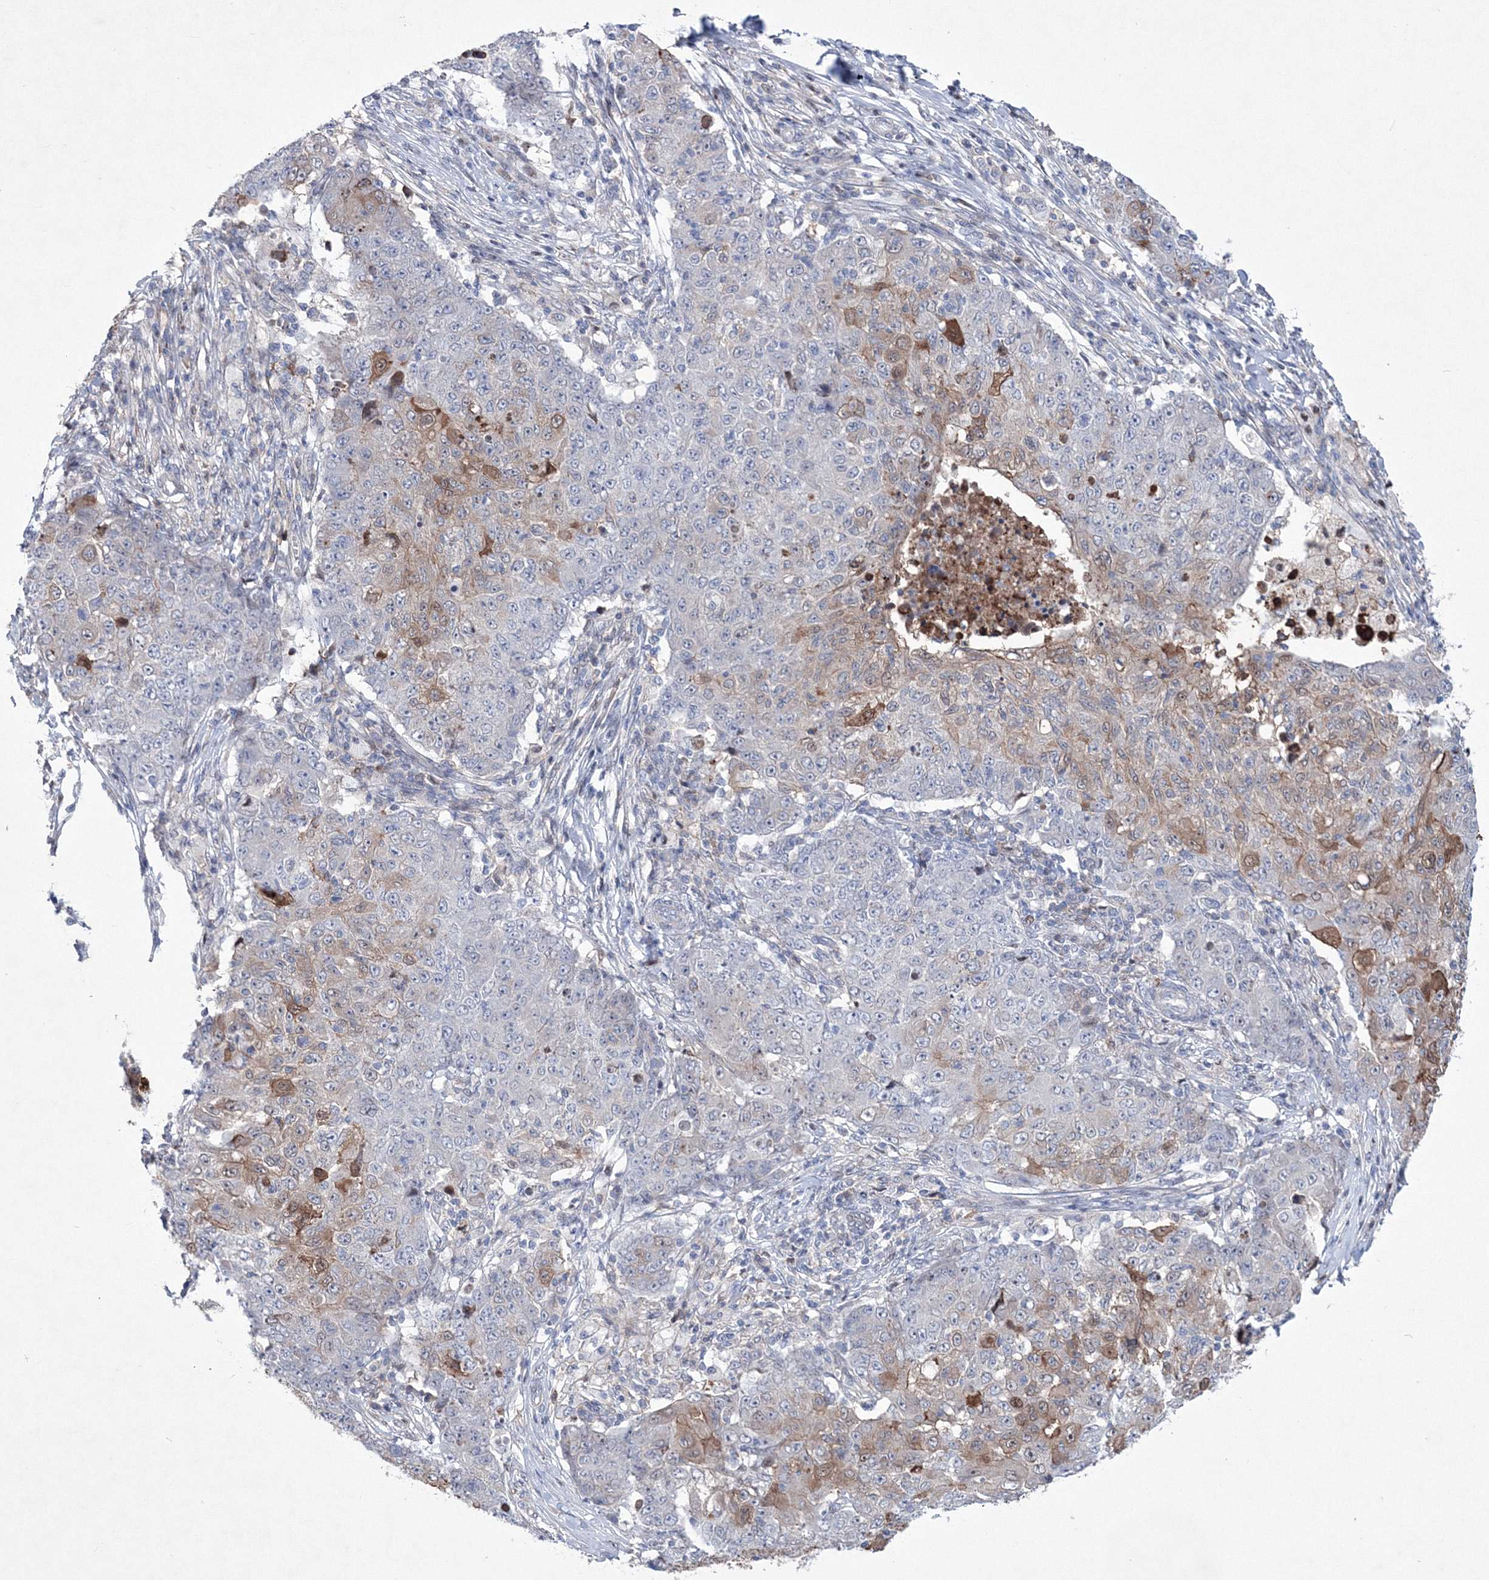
{"staining": {"intensity": "moderate", "quantity": "<25%", "location": "cytoplasmic/membranous"}, "tissue": "ovarian cancer", "cell_type": "Tumor cells", "image_type": "cancer", "snomed": [{"axis": "morphology", "description": "Carcinoma, endometroid"}, {"axis": "topography", "description": "Ovary"}], "caption": "A brown stain highlights moderate cytoplasmic/membranous expression of a protein in human endometroid carcinoma (ovarian) tumor cells.", "gene": "RNPEPL1", "patient": {"sex": "female", "age": 42}}